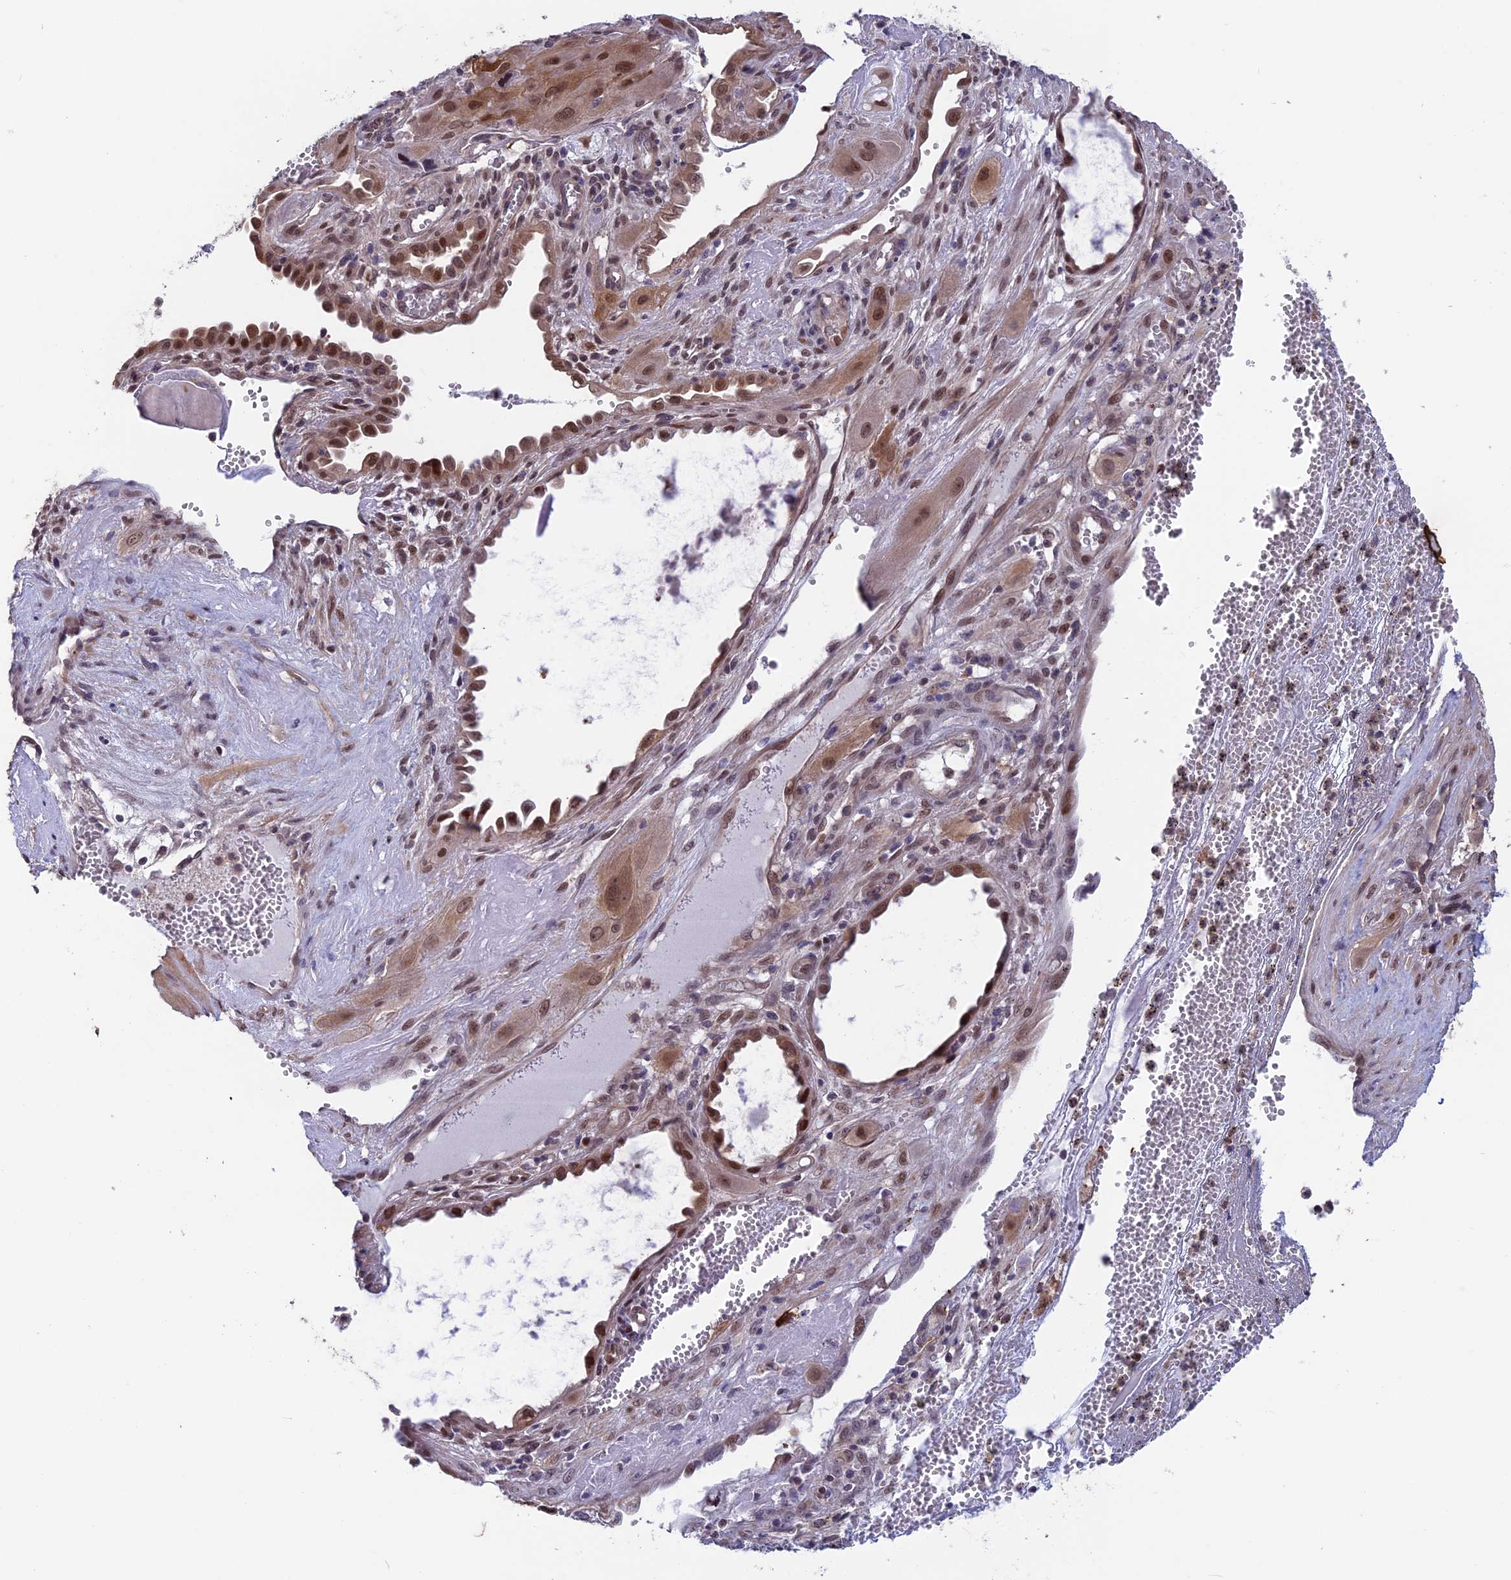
{"staining": {"intensity": "moderate", "quantity": ">75%", "location": "cytoplasmic/membranous,nuclear"}, "tissue": "cervical cancer", "cell_type": "Tumor cells", "image_type": "cancer", "snomed": [{"axis": "morphology", "description": "Squamous cell carcinoma, NOS"}, {"axis": "topography", "description": "Cervix"}], "caption": "Cervical cancer was stained to show a protein in brown. There is medium levels of moderate cytoplasmic/membranous and nuclear expression in about >75% of tumor cells. (IHC, brightfield microscopy, high magnification).", "gene": "MAST2", "patient": {"sex": "female", "age": 34}}